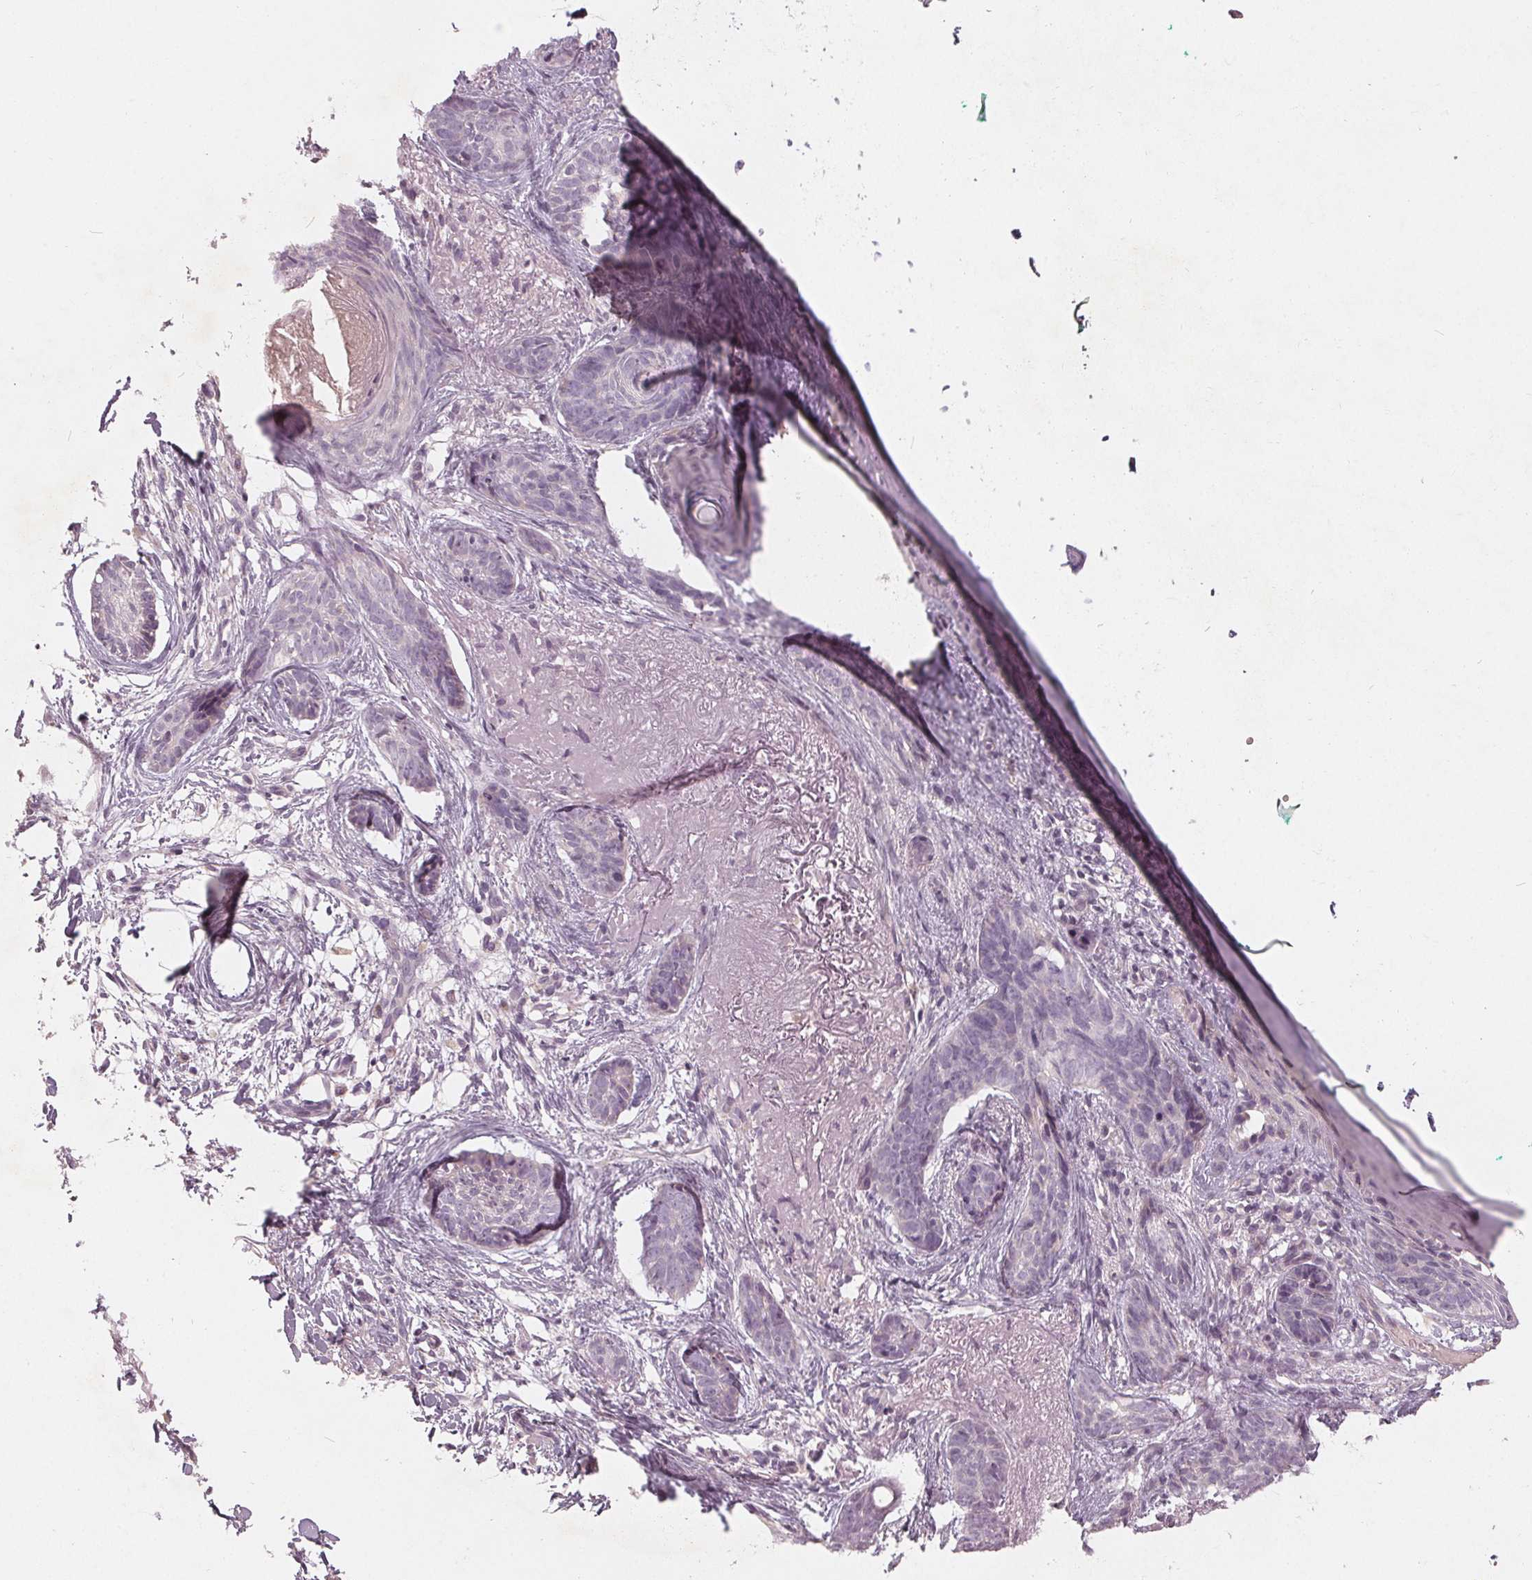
{"staining": {"intensity": "negative", "quantity": "none", "location": "none"}, "tissue": "skin cancer", "cell_type": "Tumor cells", "image_type": "cancer", "snomed": [{"axis": "morphology", "description": "Basal cell carcinoma"}, {"axis": "topography", "description": "Skin"}], "caption": "Immunohistochemical staining of skin cancer (basal cell carcinoma) reveals no significant positivity in tumor cells.", "gene": "TRIM60", "patient": {"sex": "female", "age": 78}}